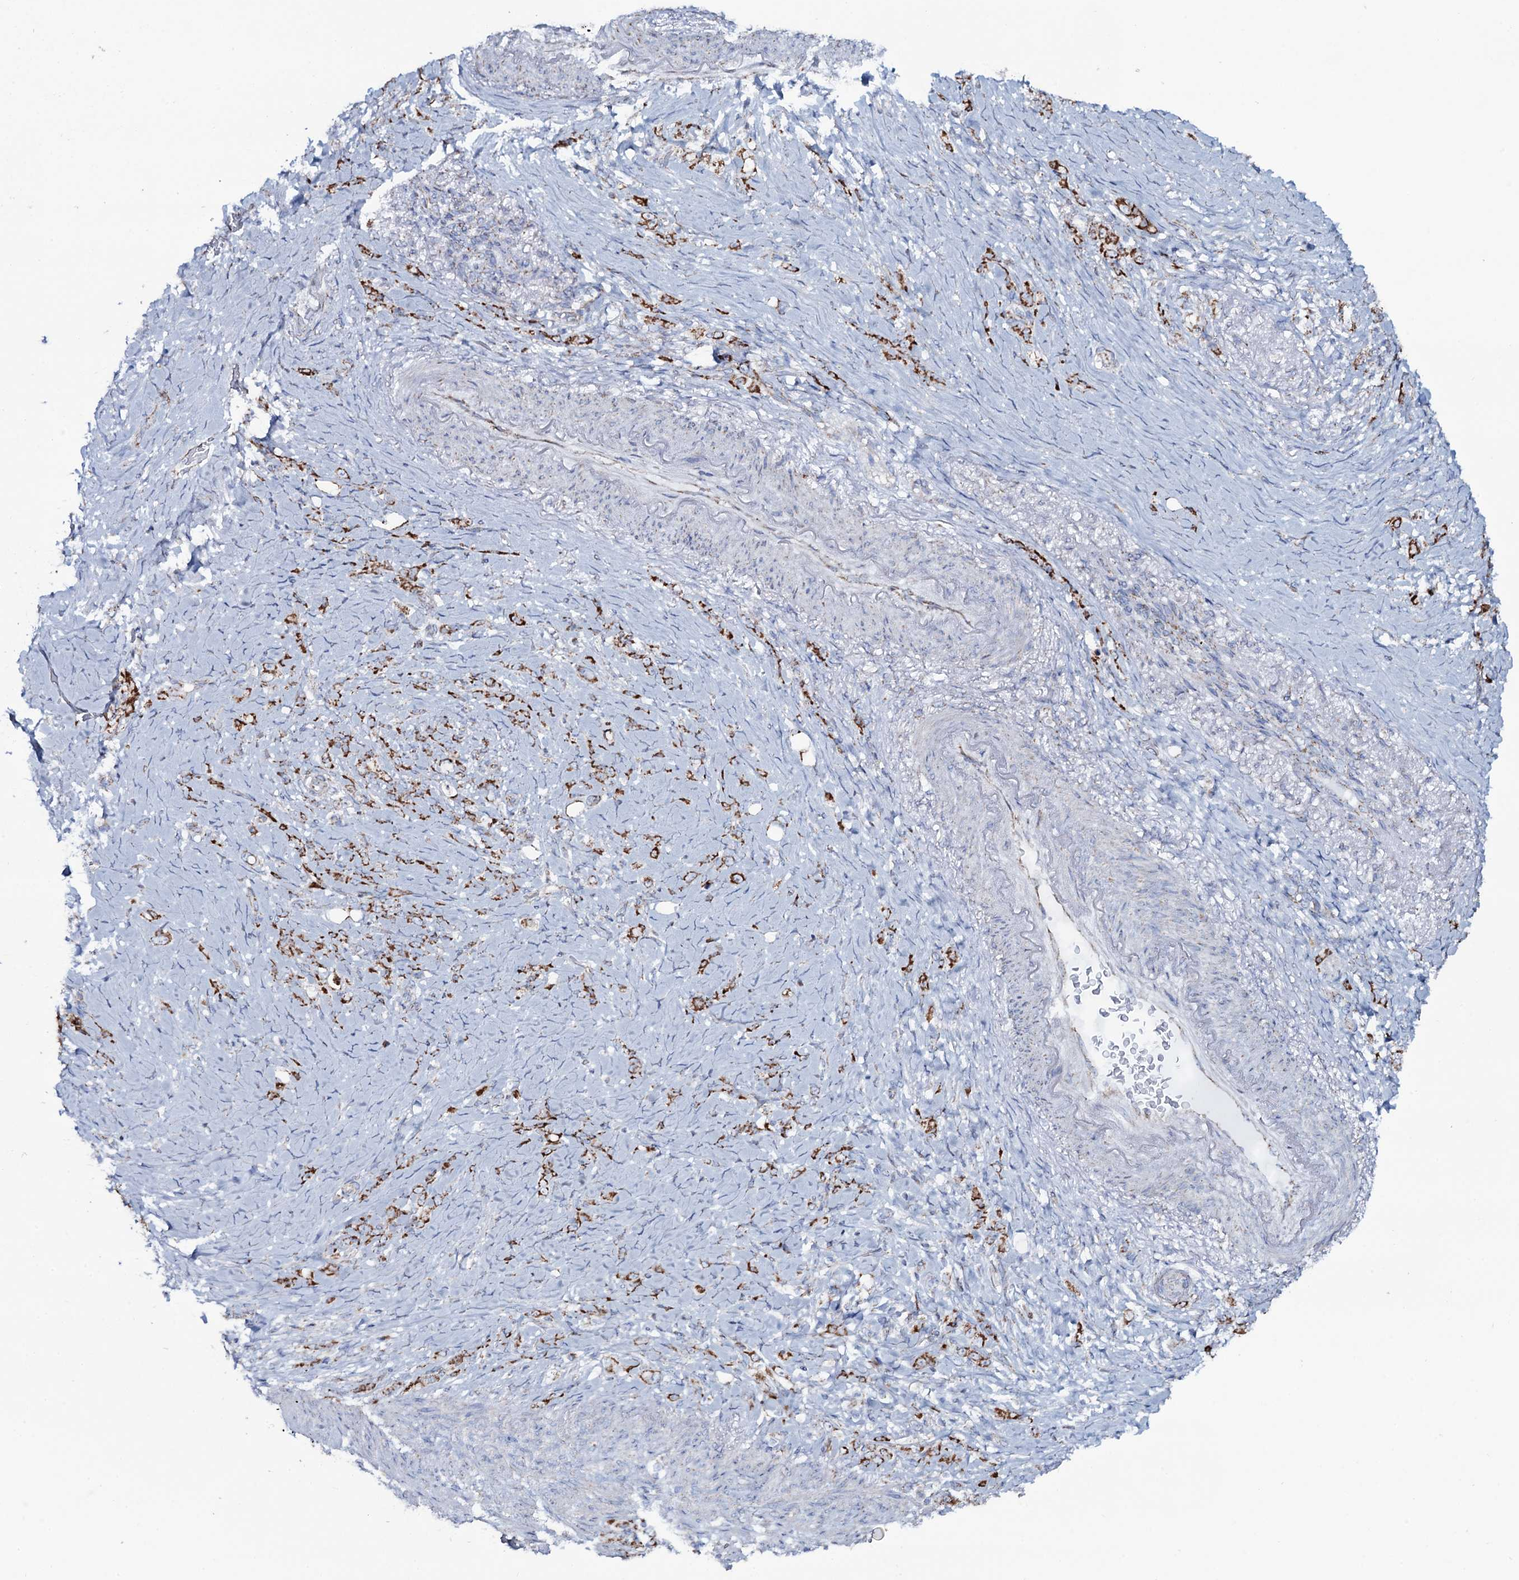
{"staining": {"intensity": "strong", "quantity": ">75%", "location": "cytoplasmic/membranous"}, "tissue": "stomach cancer", "cell_type": "Tumor cells", "image_type": "cancer", "snomed": [{"axis": "morphology", "description": "Adenocarcinoma, NOS"}, {"axis": "topography", "description": "Stomach"}], "caption": "Protein staining exhibits strong cytoplasmic/membranous positivity in approximately >75% of tumor cells in stomach cancer.", "gene": "MRPS35", "patient": {"sex": "female", "age": 79}}